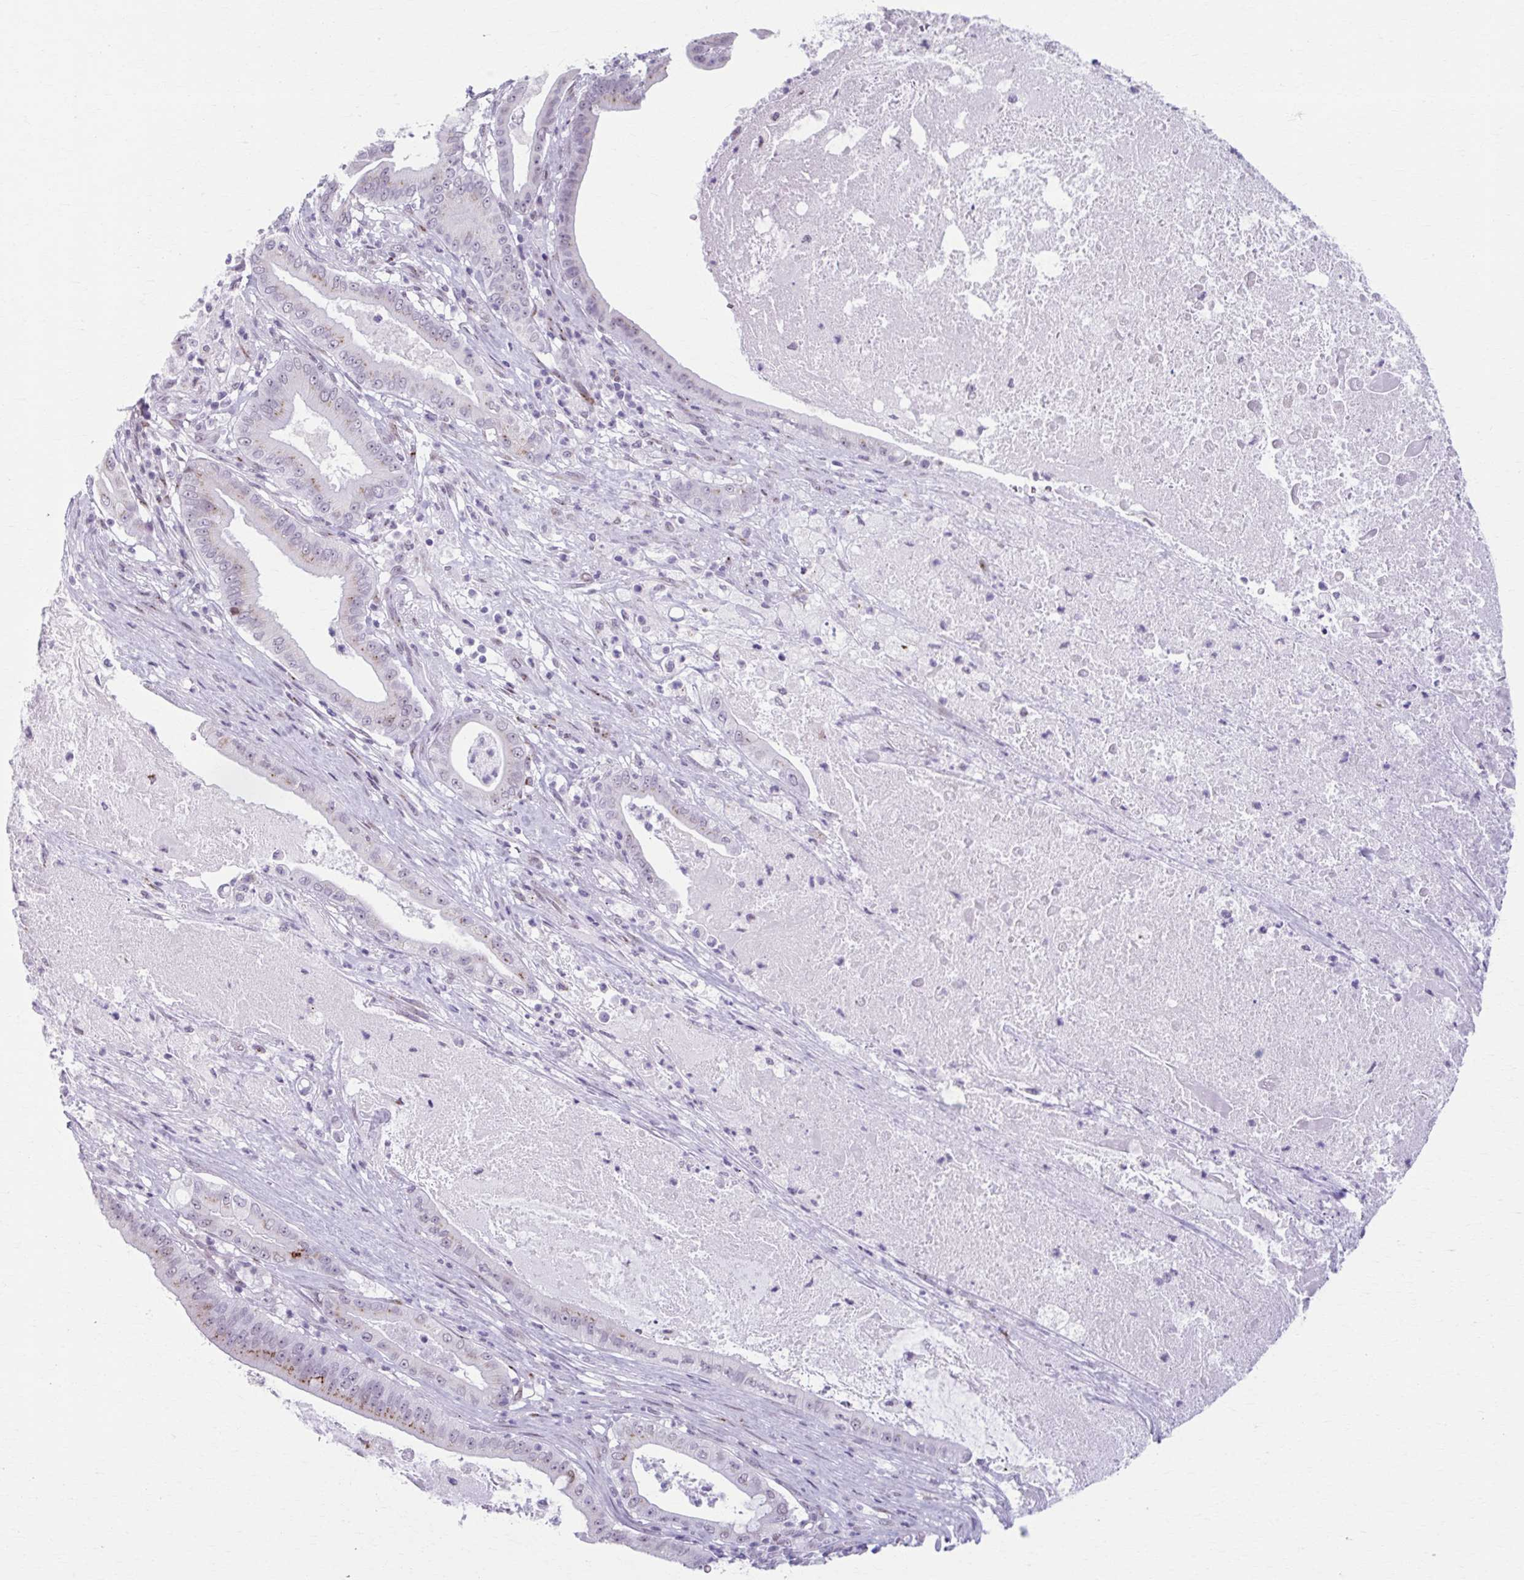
{"staining": {"intensity": "moderate", "quantity": "<25%", "location": "cytoplasmic/membranous"}, "tissue": "pancreatic cancer", "cell_type": "Tumor cells", "image_type": "cancer", "snomed": [{"axis": "morphology", "description": "Adenocarcinoma, NOS"}, {"axis": "topography", "description": "Pancreas"}], "caption": "Human adenocarcinoma (pancreatic) stained with a protein marker shows moderate staining in tumor cells.", "gene": "ZNF682", "patient": {"sex": "male", "age": 71}}